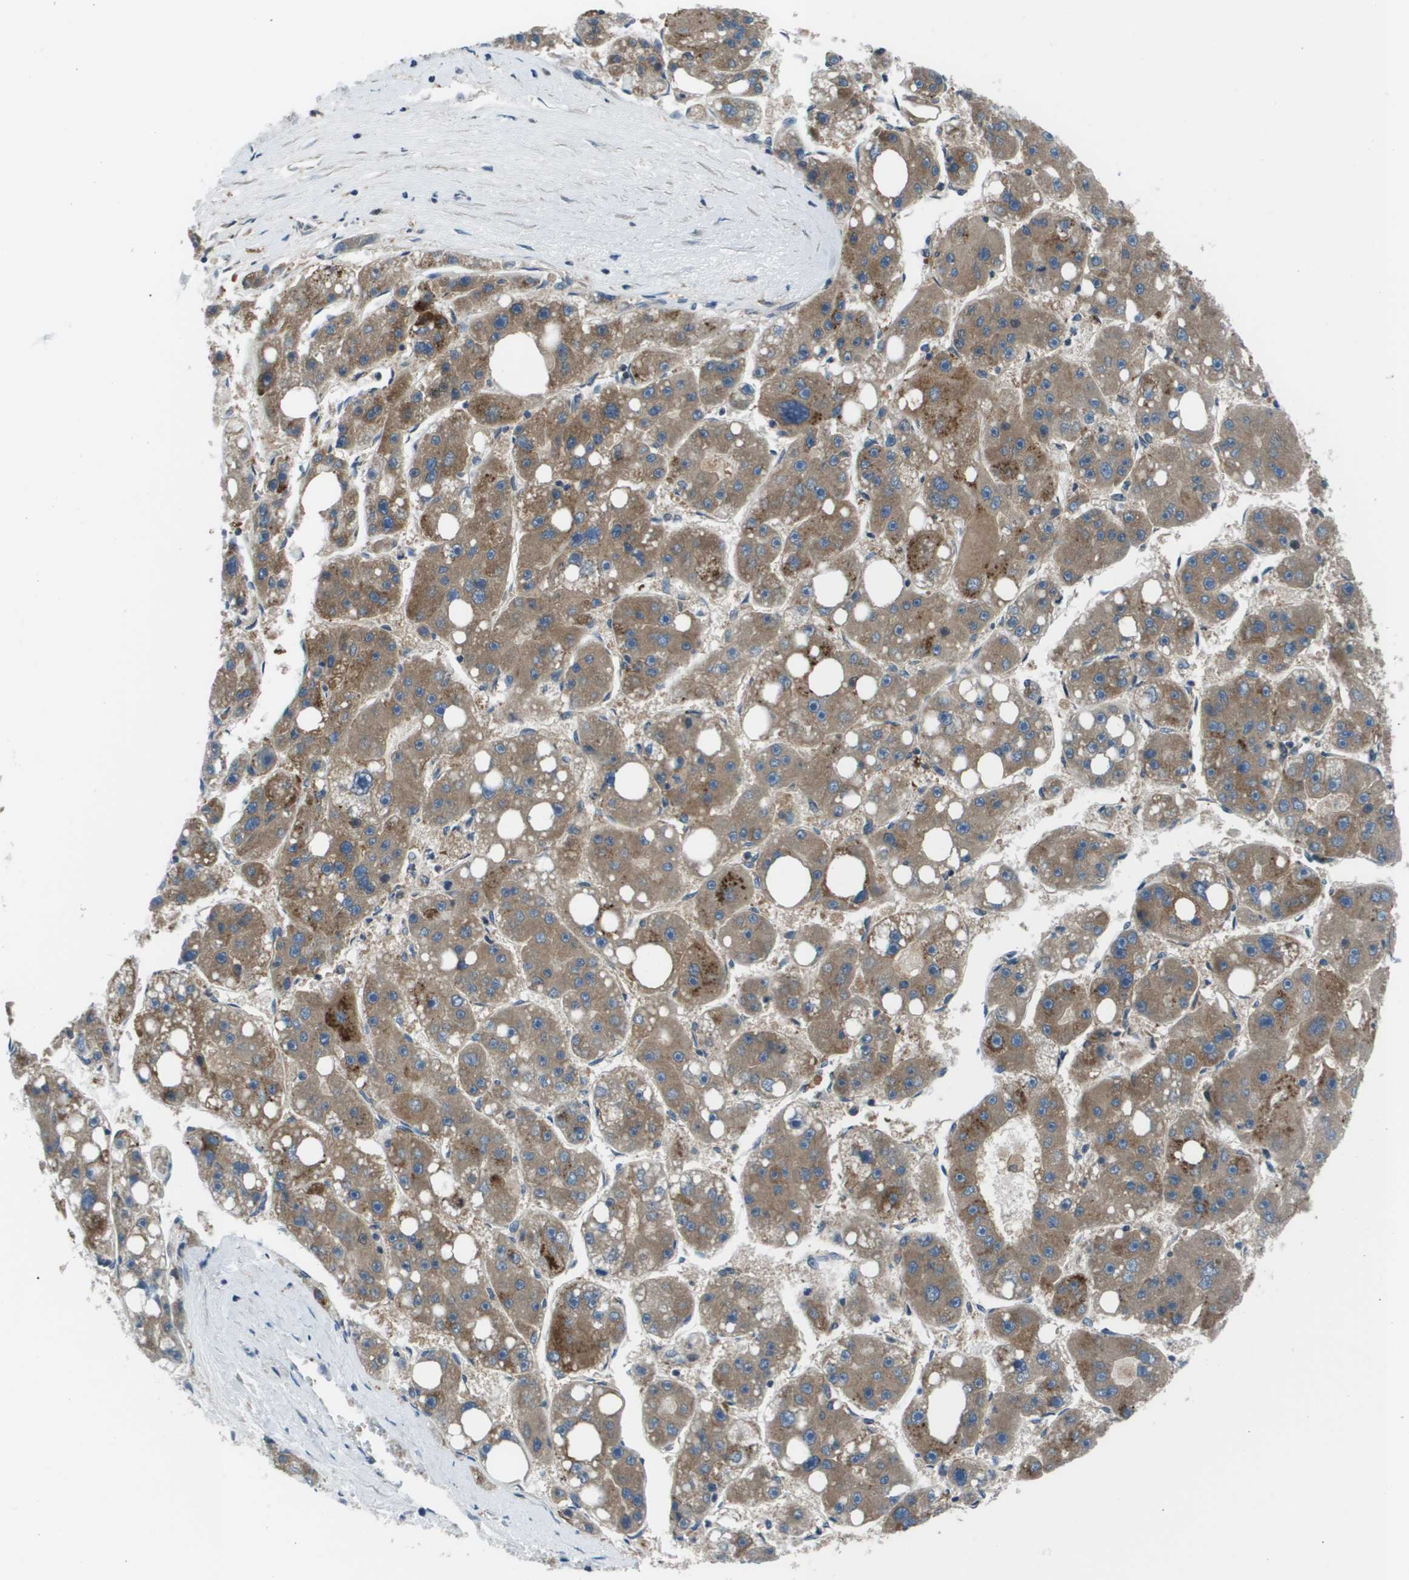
{"staining": {"intensity": "moderate", "quantity": ">75%", "location": "cytoplasmic/membranous"}, "tissue": "liver cancer", "cell_type": "Tumor cells", "image_type": "cancer", "snomed": [{"axis": "morphology", "description": "Carcinoma, Hepatocellular, NOS"}, {"axis": "topography", "description": "Liver"}], "caption": "High-power microscopy captured an immunohistochemistry (IHC) histopathology image of liver cancer, revealing moderate cytoplasmic/membranous positivity in approximately >75% of tumor cells.", "gene": "EIF3B", "patient": {"sex": "female", "age": 61}}